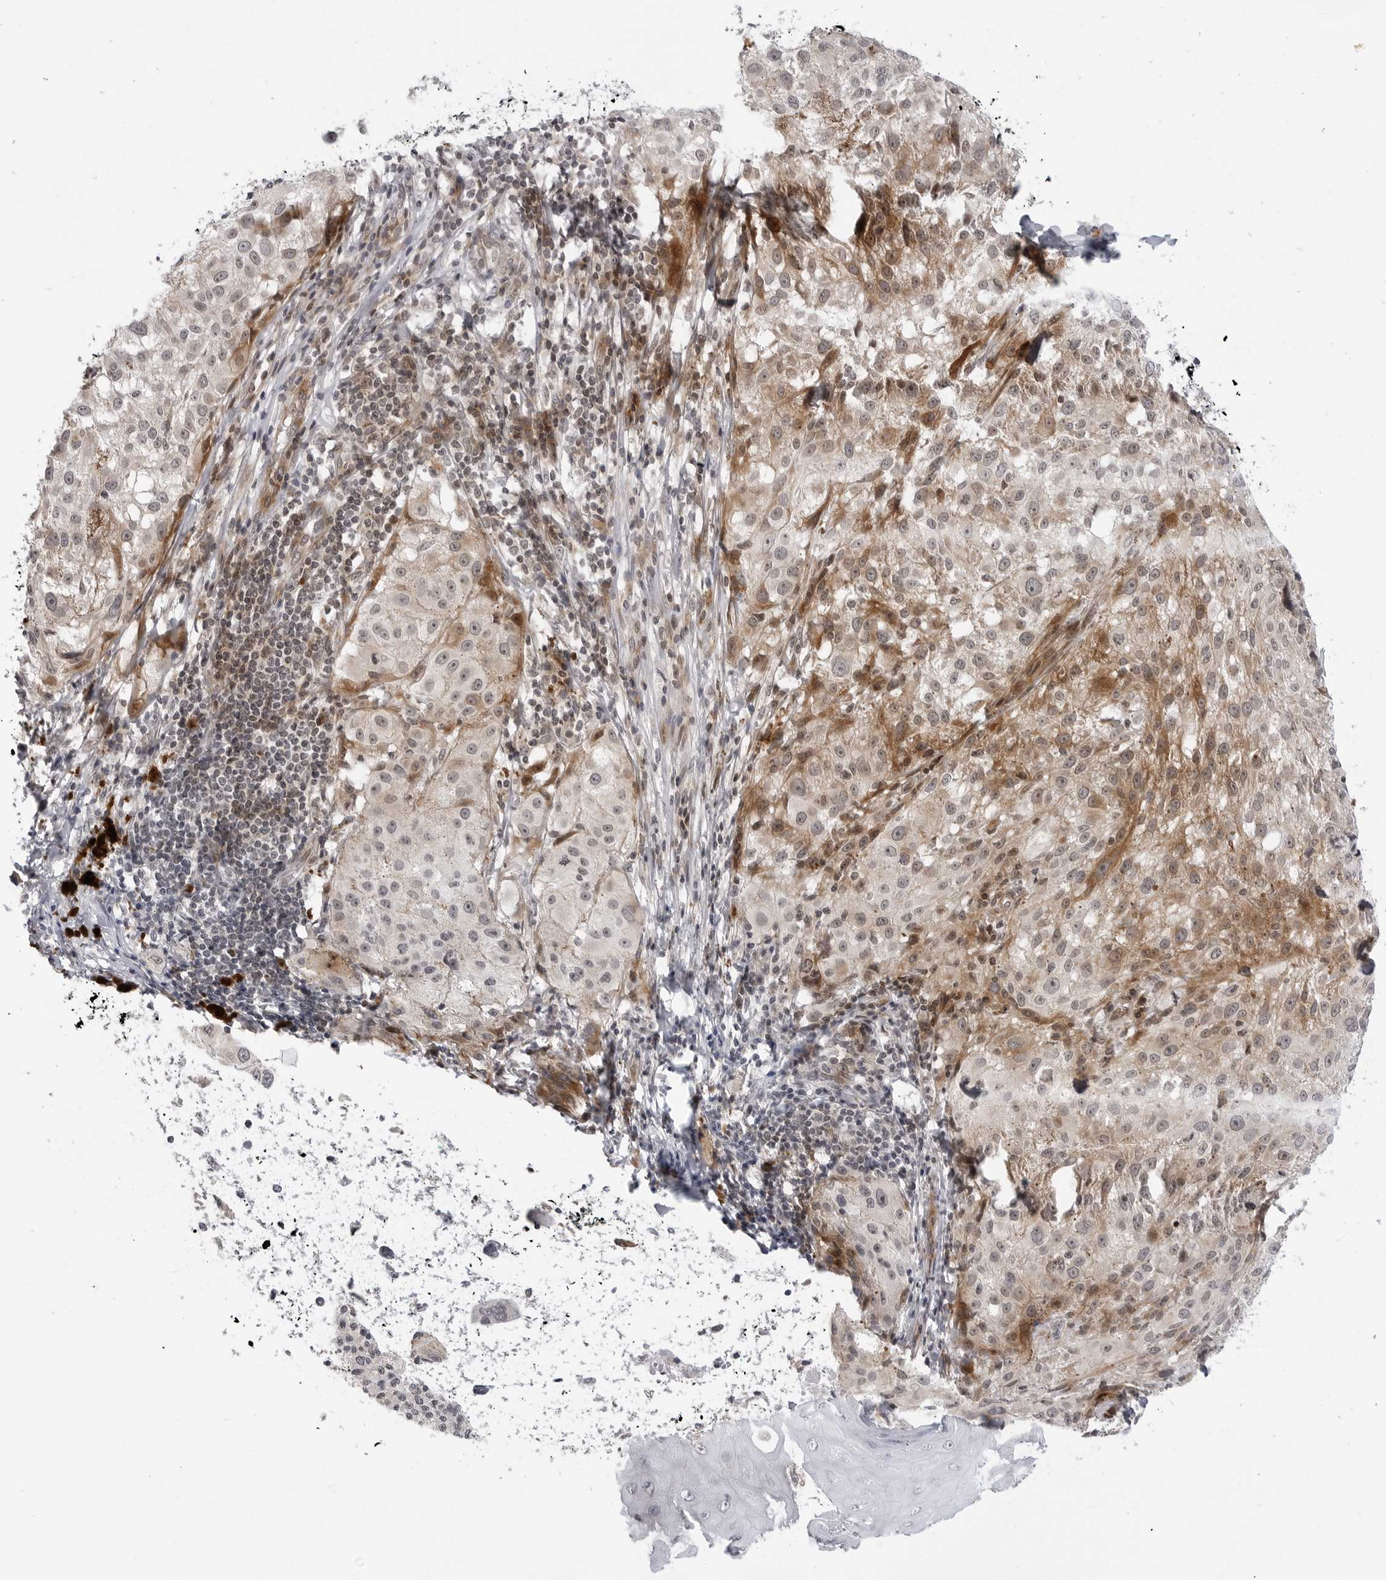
{"staining": {"intensity": "moderate", "quantity": "<25%", "location": "cytoplasmic/membranous"}, "tissue": "melanoma", "cell_type": "Tumor cells", "image_type": "cancer", "snomed": [{"axis": "morphology", "description": "Malignant melanoma, NOS"}, {"axis": "topography", "description": "Skin"}], "caption": "Human malignant melanoma stained for a protein (brown) exhibits moderate cytoplasmic/membranous positive expression in approximately <25% of tumor cells.", "gene": "ADAMTS5", "patient": {"sex": "female", "age": 73}}